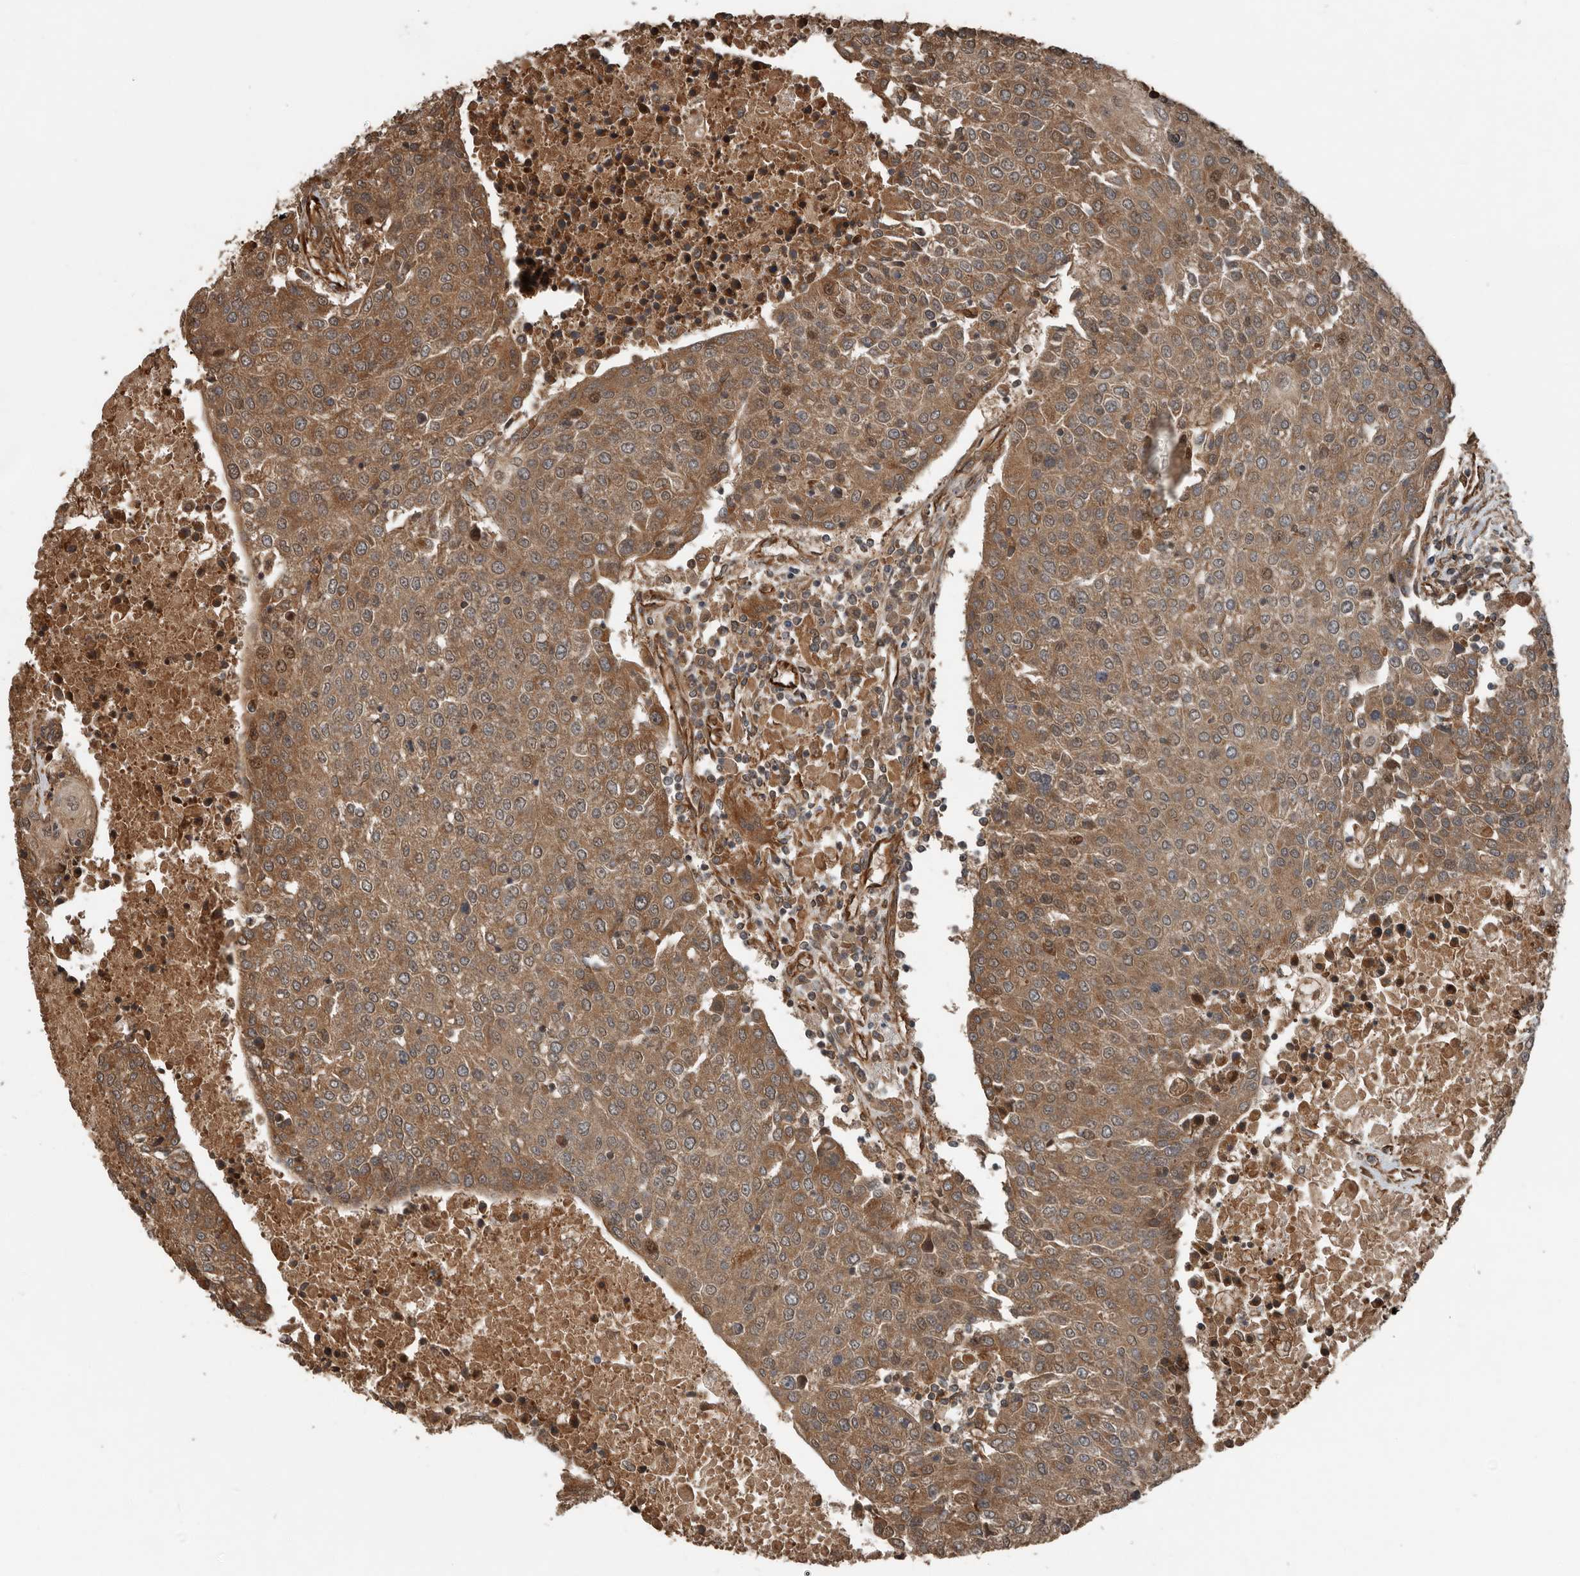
{"staining": {"intensity": "moderate", "quantity": ">75%", "location": "cytoplasmic/membranous"}, "tissue": "urothelial cancer", "cell_type": "Tumor cells", "image_type": "cancer", "snomed": [{"axis": "morphology", "description": "Urothelial carcinoma, High grade"}, {"axis": "topography", "description": "Urinary bladder"}], "caption": "Human urothelial cancer stained with a protein marker demonstrates moderate staining in tumor cells.", "gene": "YOD1", "patient": {"sex": "female", "age": 85}}